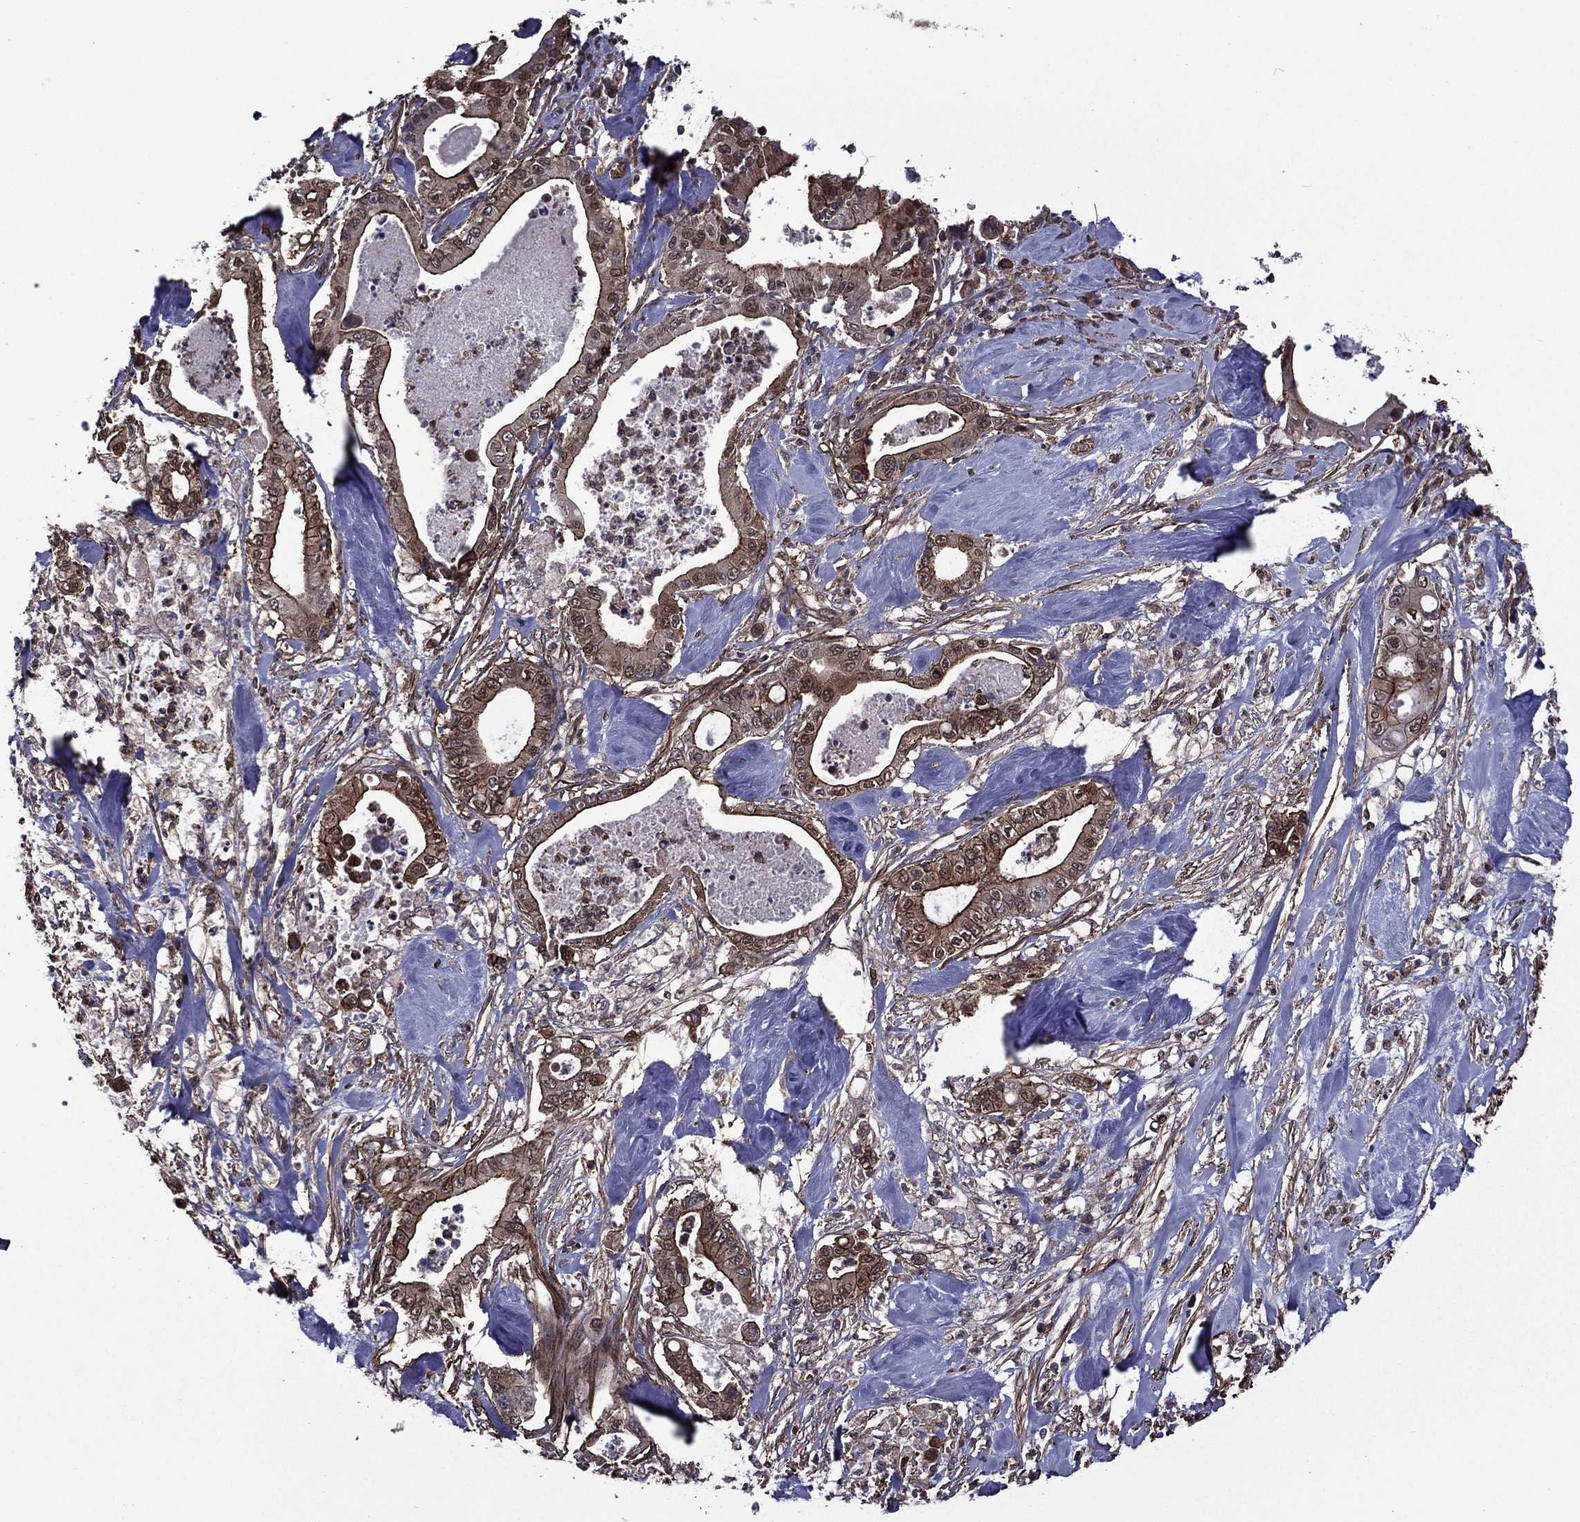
{"staining": {"intensity": "strong", "quantity": ">75%", "location": "cytoplasmic/membranous"}, "tissue": "pancreatic cancer", "cell_type": "Tumor cells", "image_type": "cancer", "snomed": [{"axis": "morphology", "description": "Adenocarcinoma, NOS"}, {"axis": "topography", "description": "Pancreas"}], "caption": "Protein staining reveals strong cytoplasmic/membranous expression in about >75% of tumor cells in pancreatic cancer. (DAB IHC, brown staining for protein, blue staining for nuclei).", "gene": "PLPP3", "patient": {"sex": "male", "age": 71}}